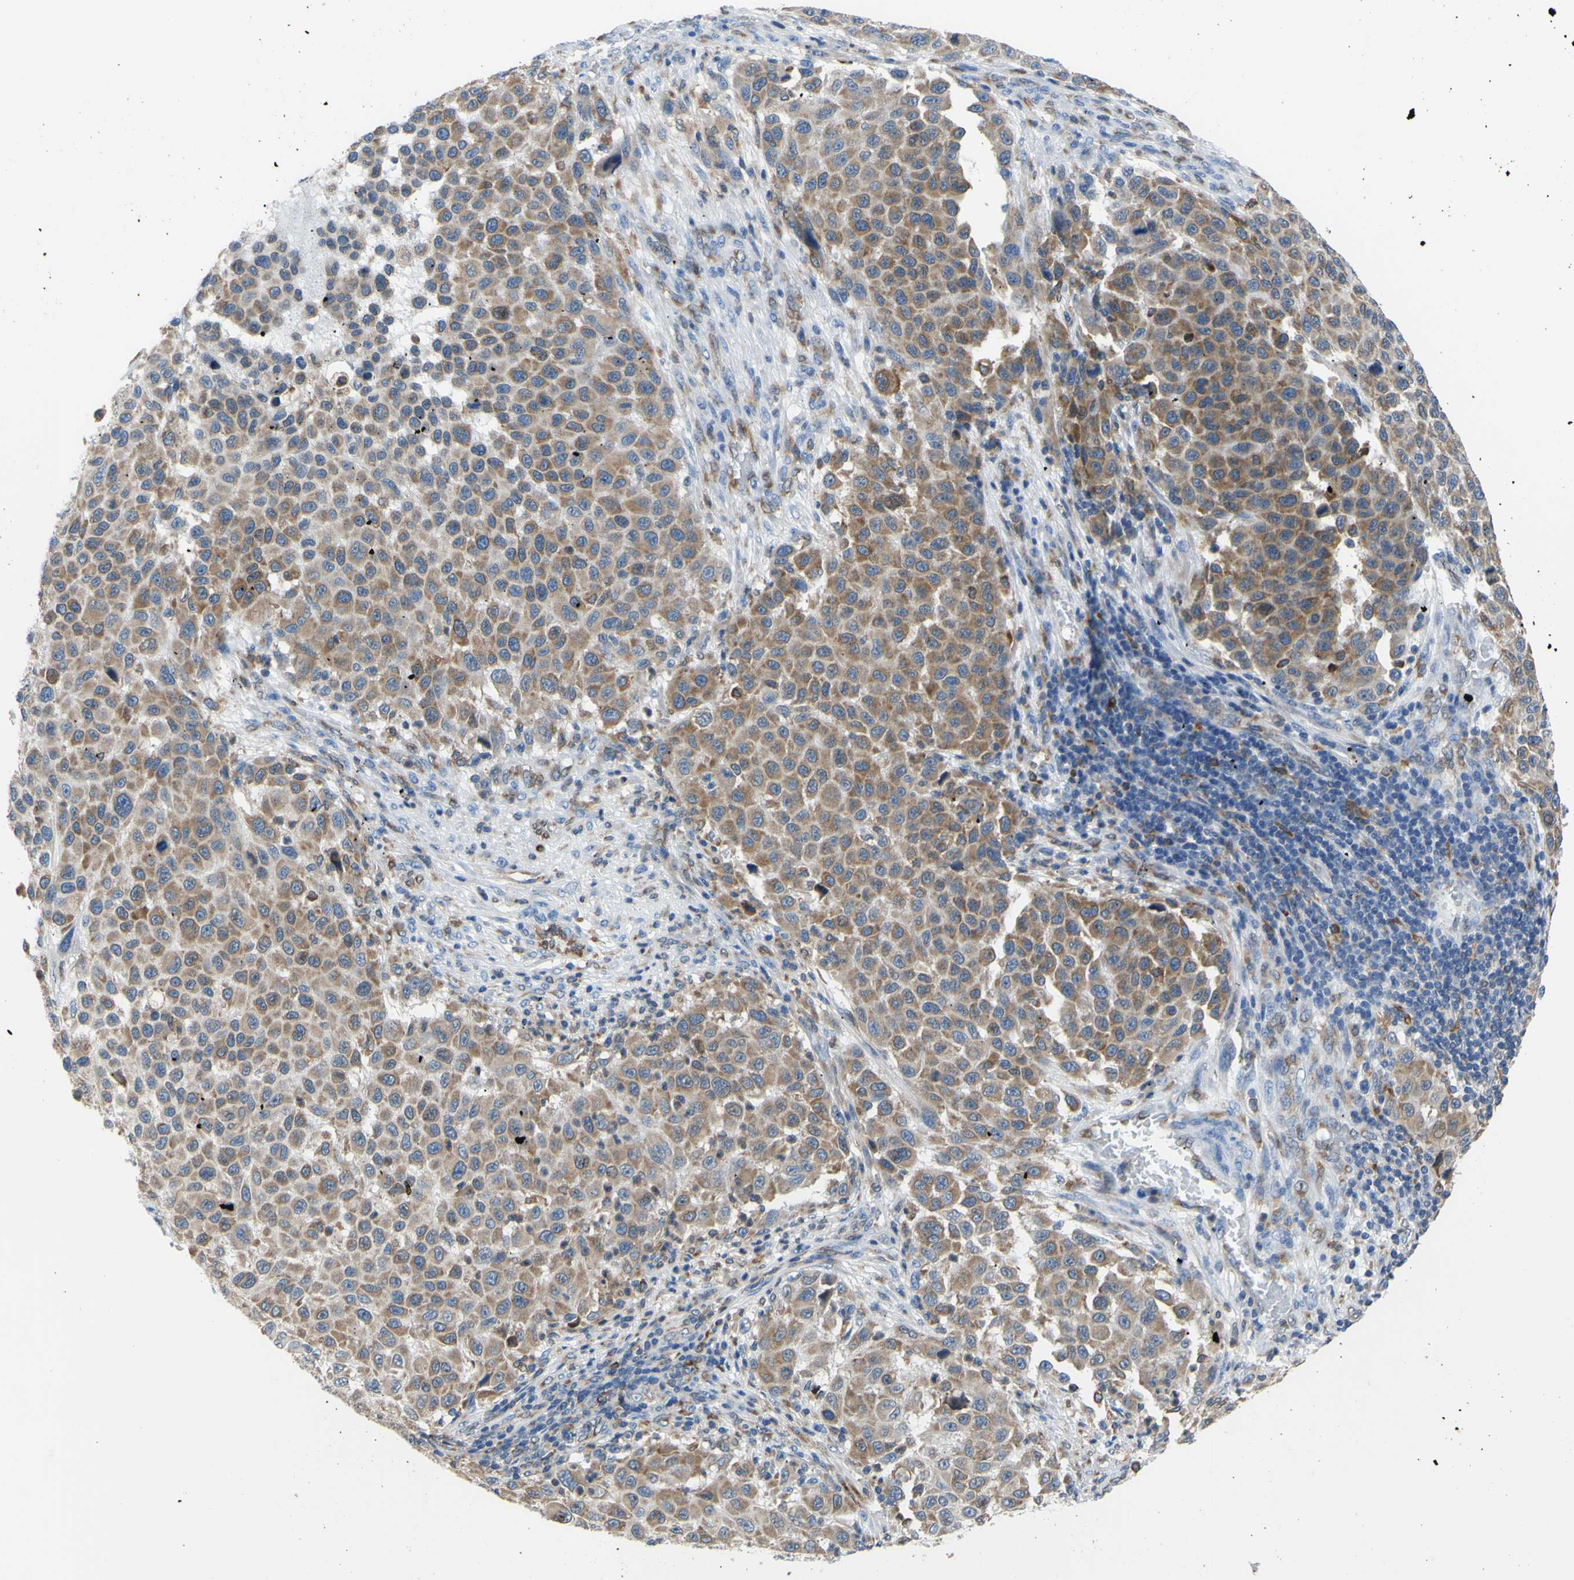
{"staining": {"intensity": "moderate", "quantity": ">75%", "location": "cytoplasmic/membranous"}, "tissue": "melanoma", "cell_type": "Tumor cells", "image_type": "cancer", "snomed": [{"axis": "morphology", "description": "Malignant melanoma, Metastatic site"}, {"axis": "topography", "description": "Lymph node"}], "caption": "The immunohistochemical stain highlights moderate cytoplasmic/membranous expression in tumor cells of malignant melanoma (metastatic site) tissue.", "gene": "MGST2", "patient": {"sex": "male", "age": 61}}